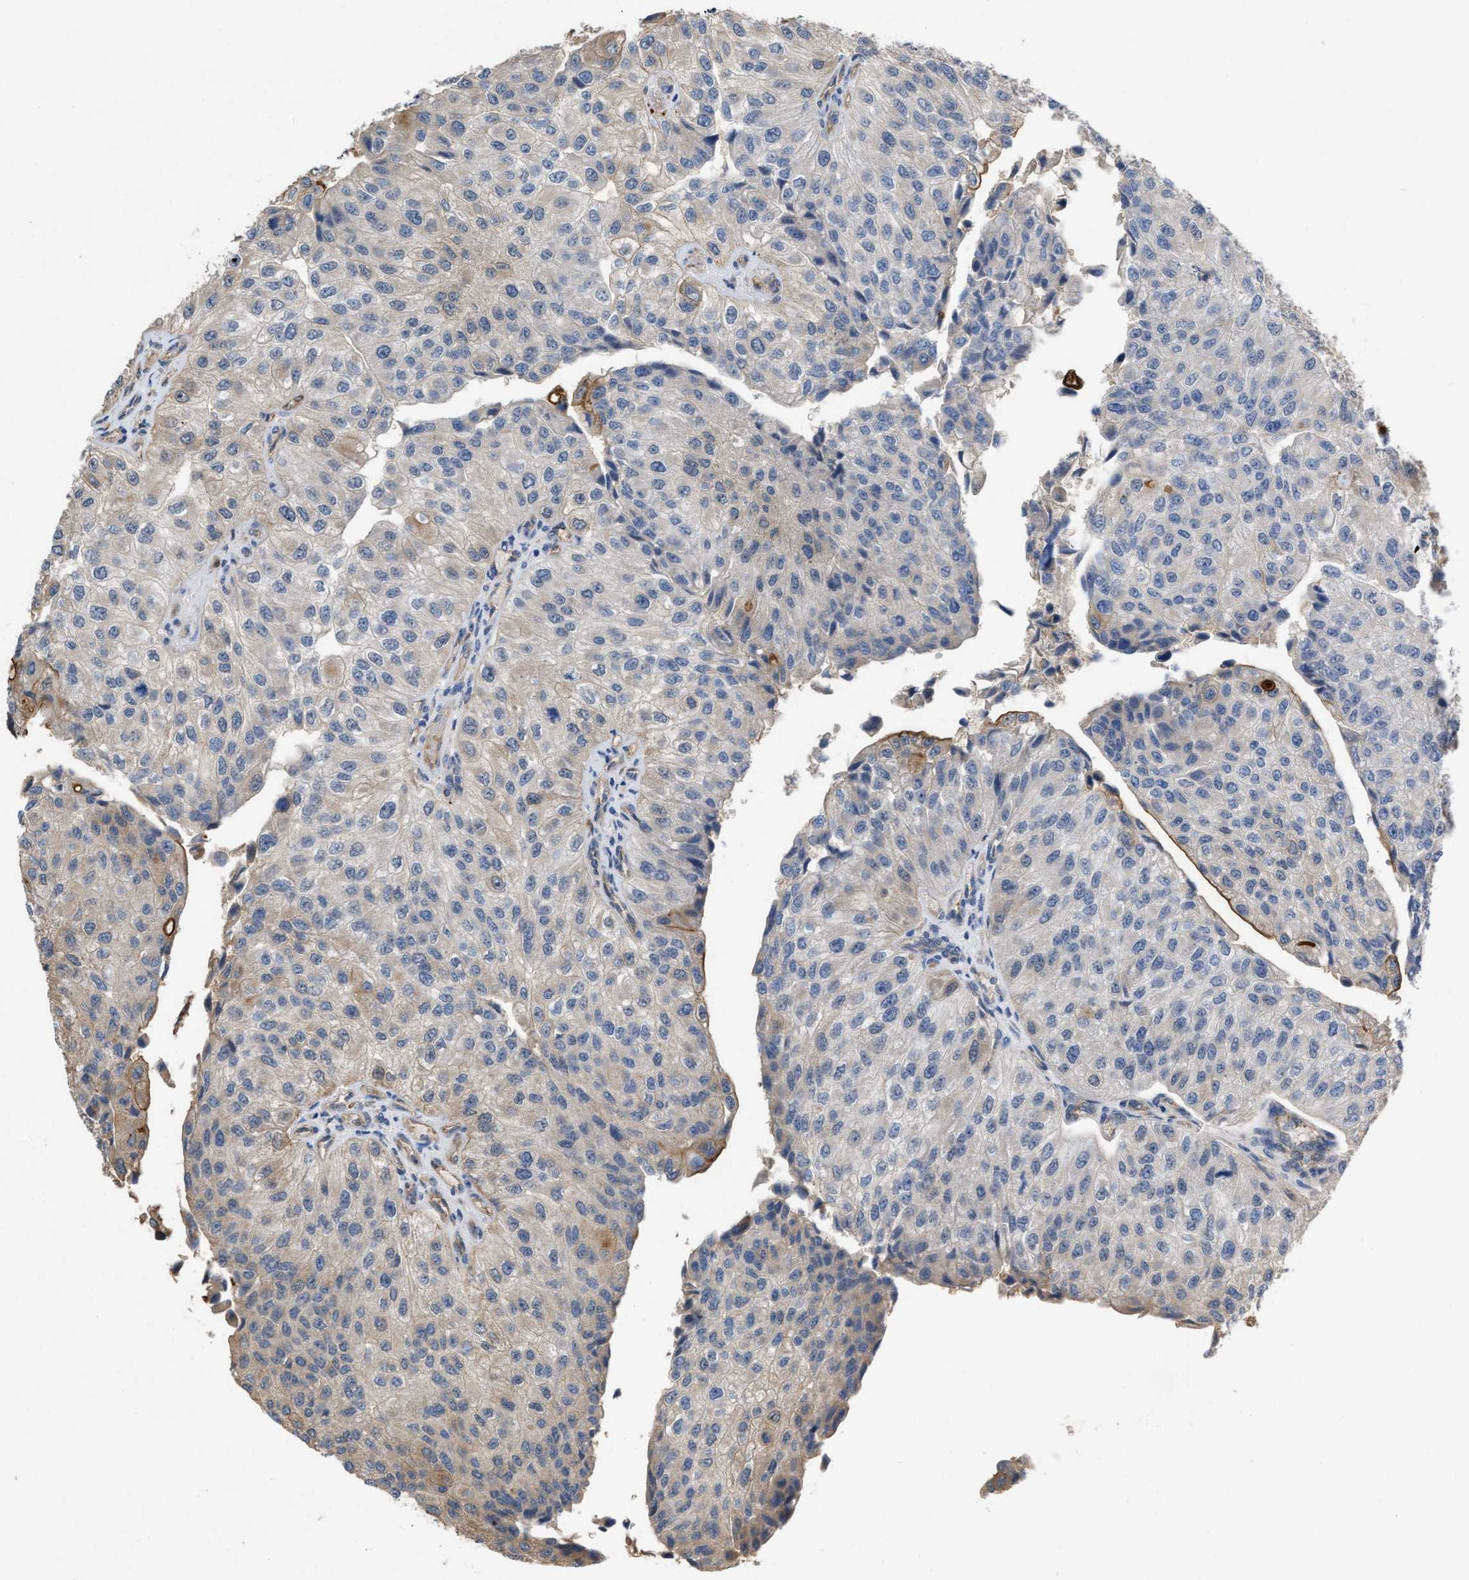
{"staining": {"intensity": "moderate", "quantity": "<25%", "location": "cytoplasmic/membranous"}, "tissue": "urothelial cancer", "cell_type": "Tumor cells", "image_type": "cancer", "snomed": [{"axis": "morphology", "description": "Urothelial carcinoma, High grade"}, {"axis": "topography", "description": "Kidney"}, {"axis": "topography", "description": "Urinary bladder"}], "caption": "This image exhibits IHC staining of urothelial carcinoma (high-grade), with low moderate cytoplasmic/membranous positivity in approximately <25% of tumor cells.", "gene": "SLC4A11", "patient": {"sex": "male", "age": 77}}